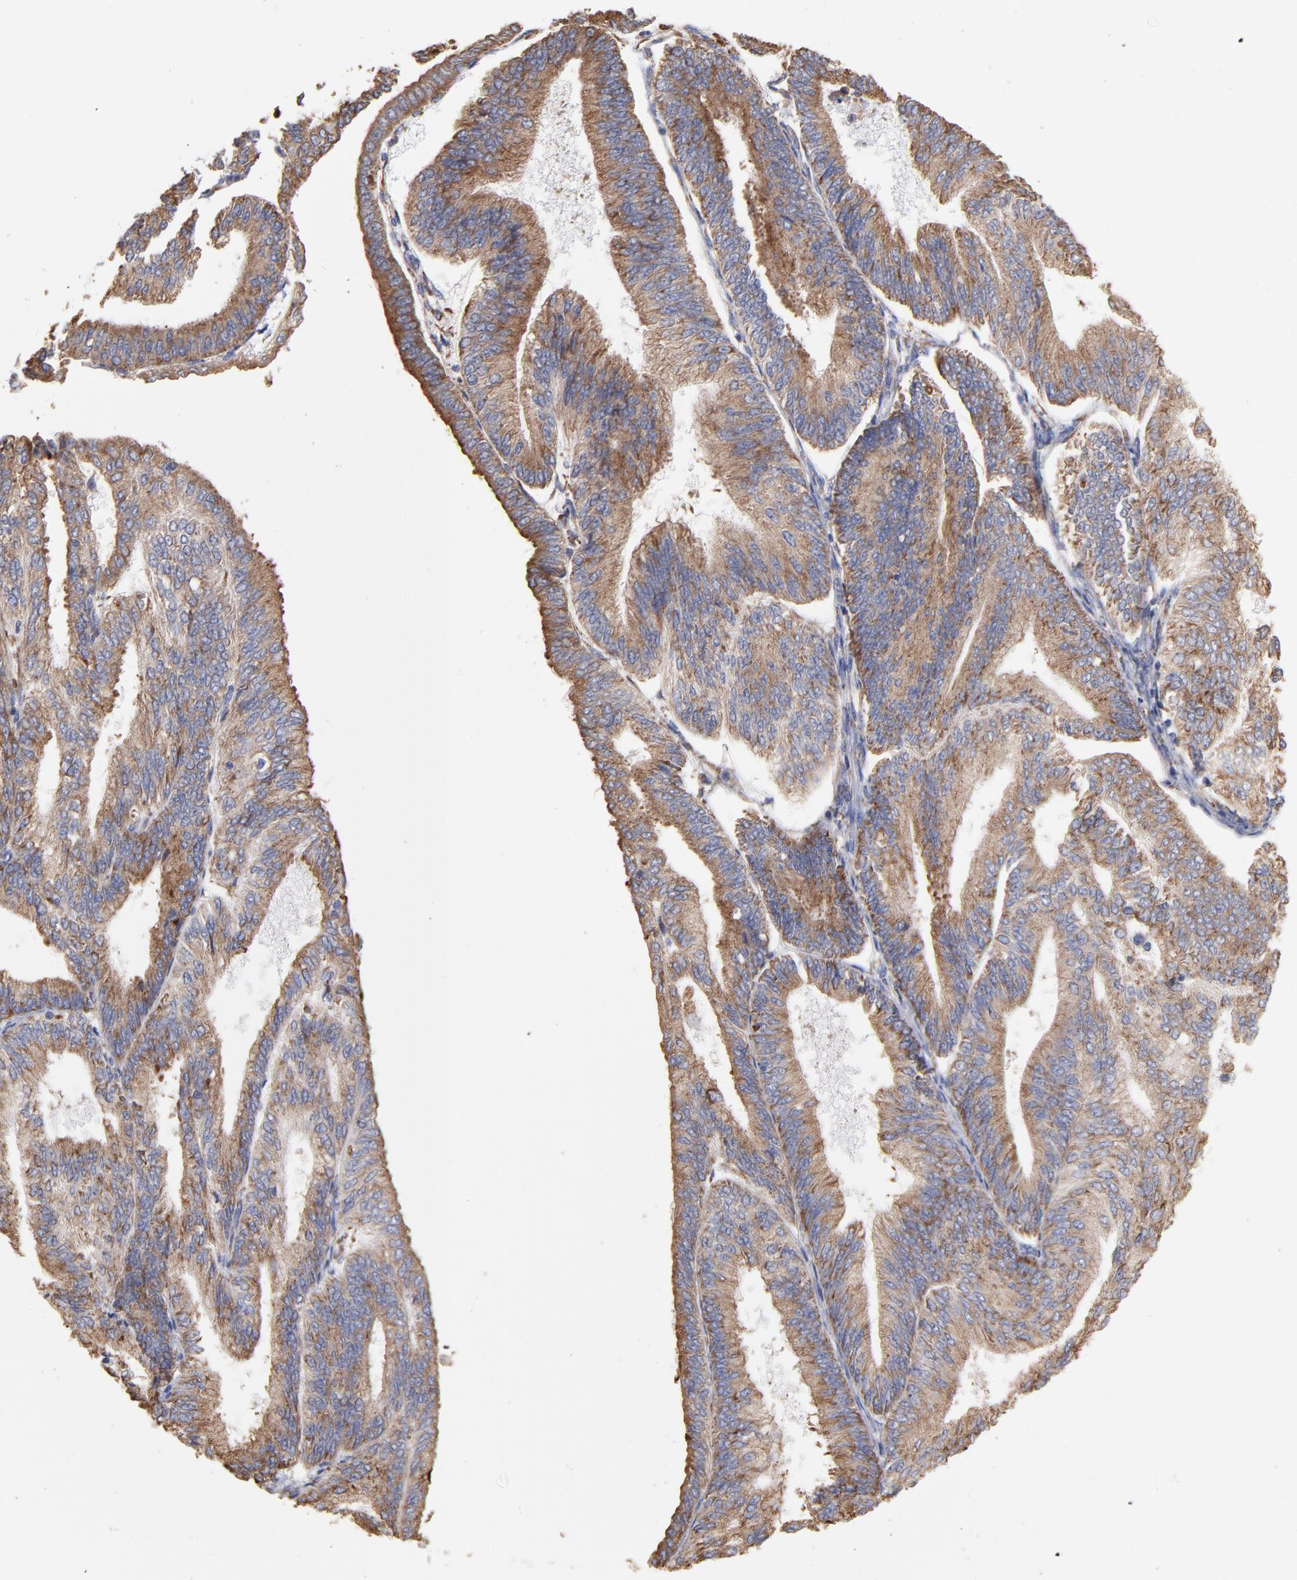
{"staining": {"intensity": "weak", "quantity": ">75%", "location": "cytoplasmic/membranous"}, "tissue": "endometrial cancer", "cell_type": "Tumor cells", "image_type": "cancer", "snomed": [{"axis": "morphology", "description": "Adenocarcinoma, NOS"}, {"axis": "topography", "description": "Endometrium"}], "caption": "About >75% of tumor cells in human endometrial adenocarcinoma display weak cytoplasmic/membranous protein staining as visualized by brown immunohistochemical staining.", "gene": "RPL9", "patient": {"sex": "female", "age": 55}}